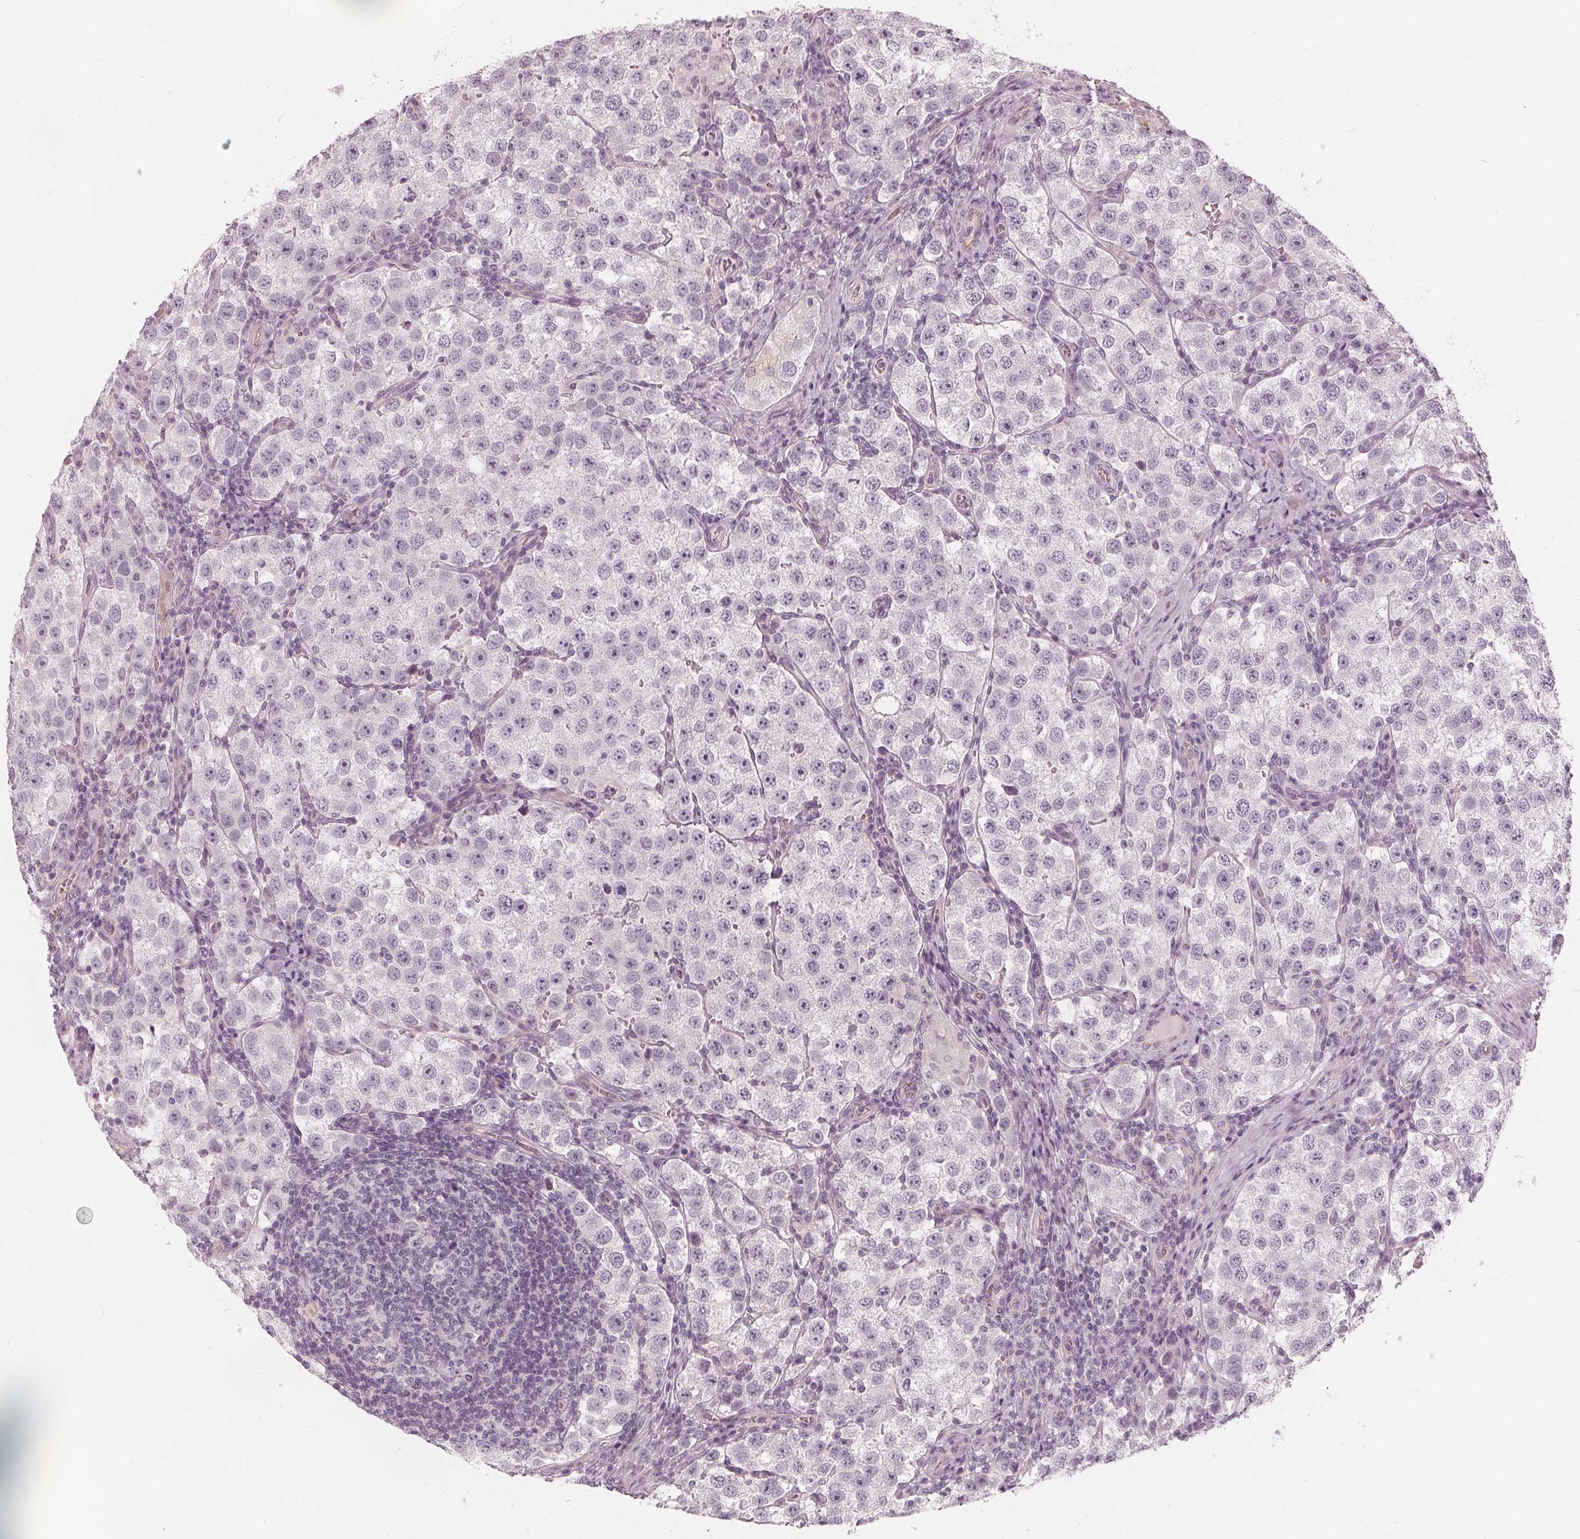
{"staining": {"intensity": "negative", "quantity": "none", "location": "none"}, "tissue": "testis cancer", "cell_type": "Tumor cells", "image_type": "cancer", "snomed": [{"axis": "morphology", "description": "Seminoma, NOS"}, {"axis": "topography", "description": "Testis"}], "caption": "This is a photomicrograph of immunohistochemistry staining of testis cancer (seminoma), which shows no positivity in tumor cells. The staining is performed using DAB brown chromogen with nuclei counter-stained in using hematoxylin.", "gene": "SAT2", "patient": {"sex": "male", "age": 37}}